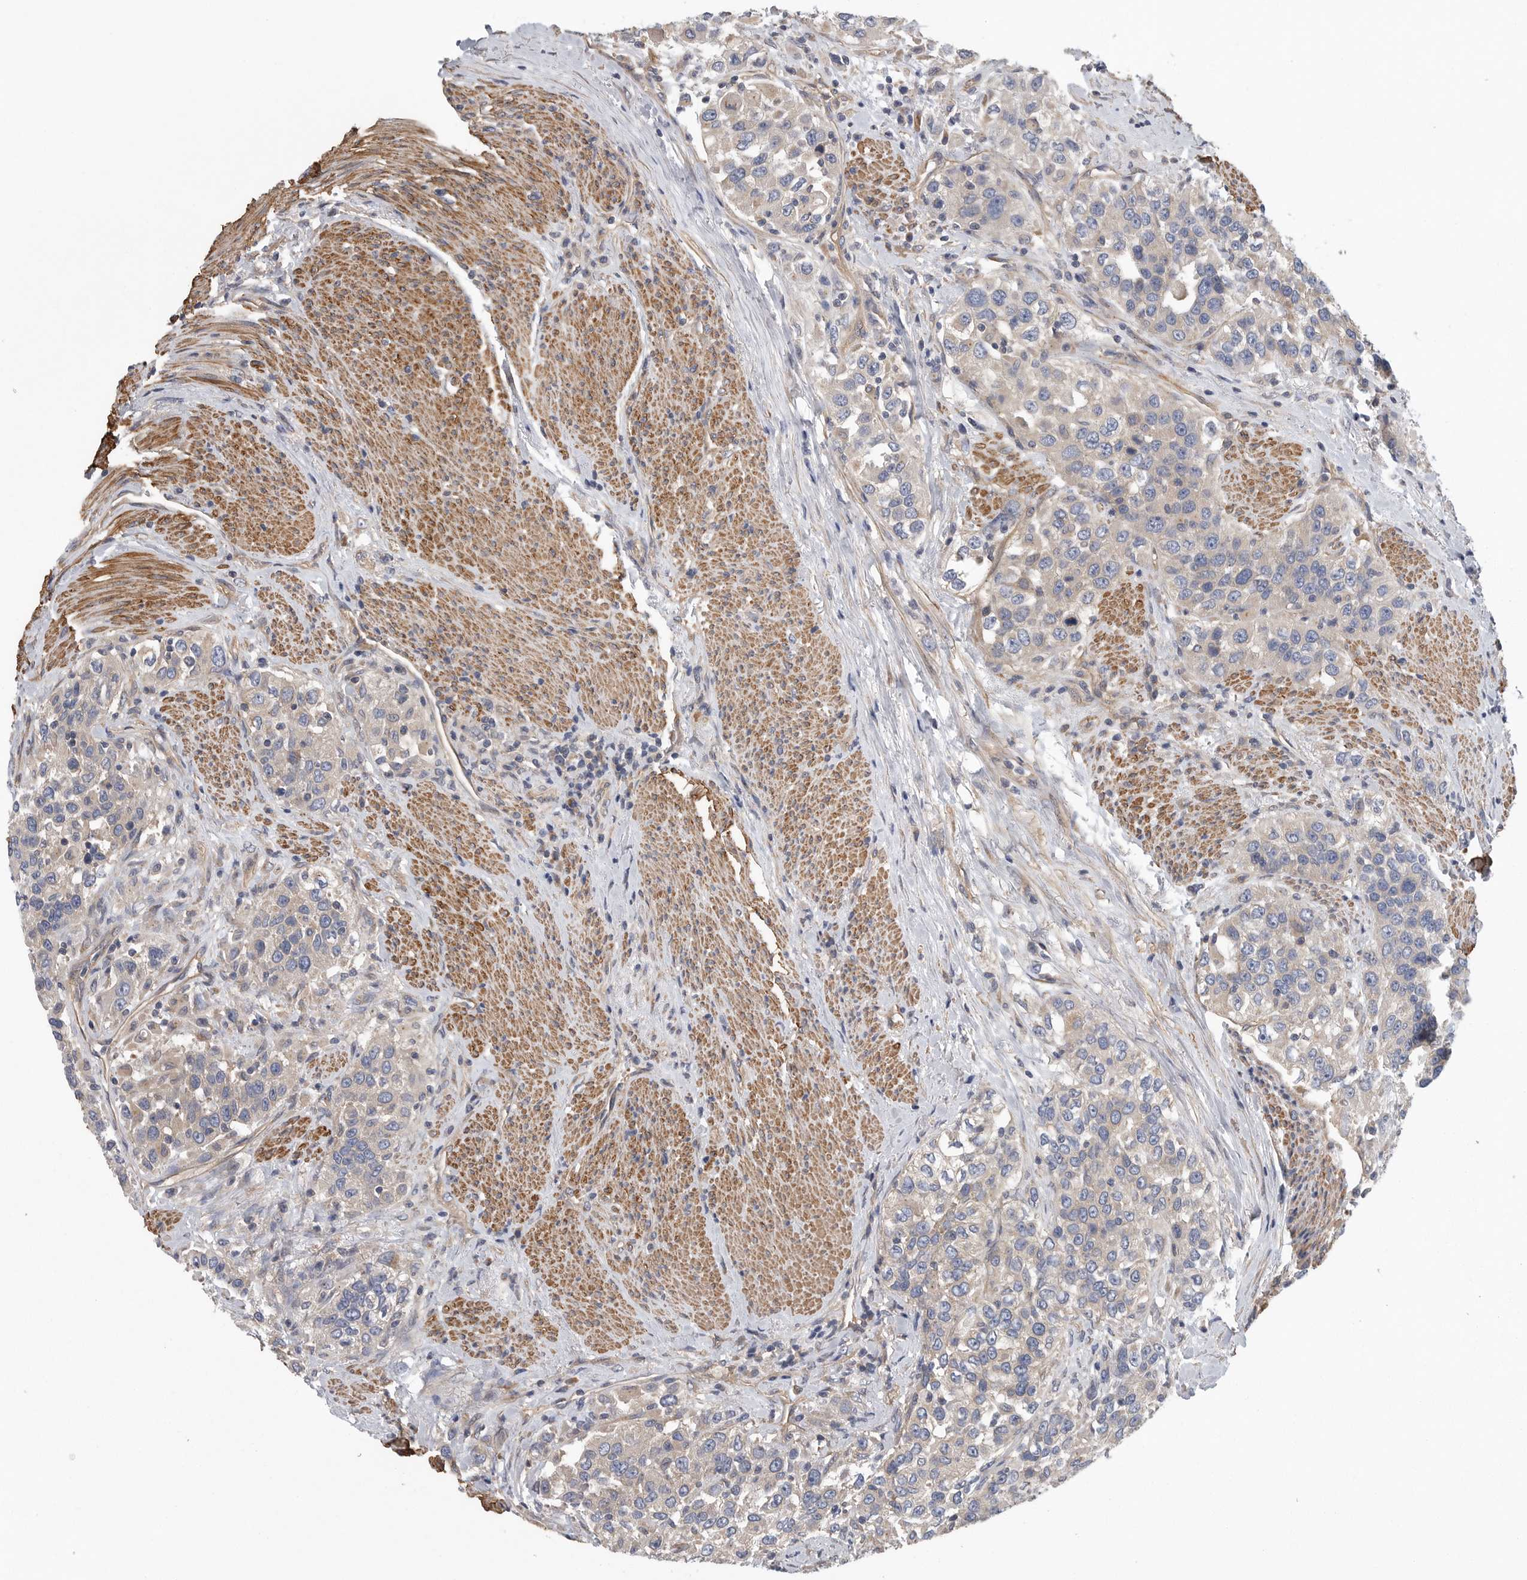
{"staining": {"intensity": "weak", "quantity": "25%-75%", "location": "cytoplasmic/membranous"}, "tissue": "urothelial cancer", "cell_type": "Tumor cells", "image_type": "cancer", "snomed": [{"axis": "morphology", "description": "Urothelial carcinoma, High grade"}, {"axis": "topography", "description": "Urinary bladder"}], "caption": "Immunohistochemistry (DAB) staining of human urothelial cancer shows weak cytoplasmic/membranous protein positivity in about 25%-75% of tumor cells. The protein is stained brown, and the nuclei are stained in blue (DAB IHC with brightfield microscopy, high magnification).", "gene": "OXR1", "patient": {"sex": "female", "age": 80}}